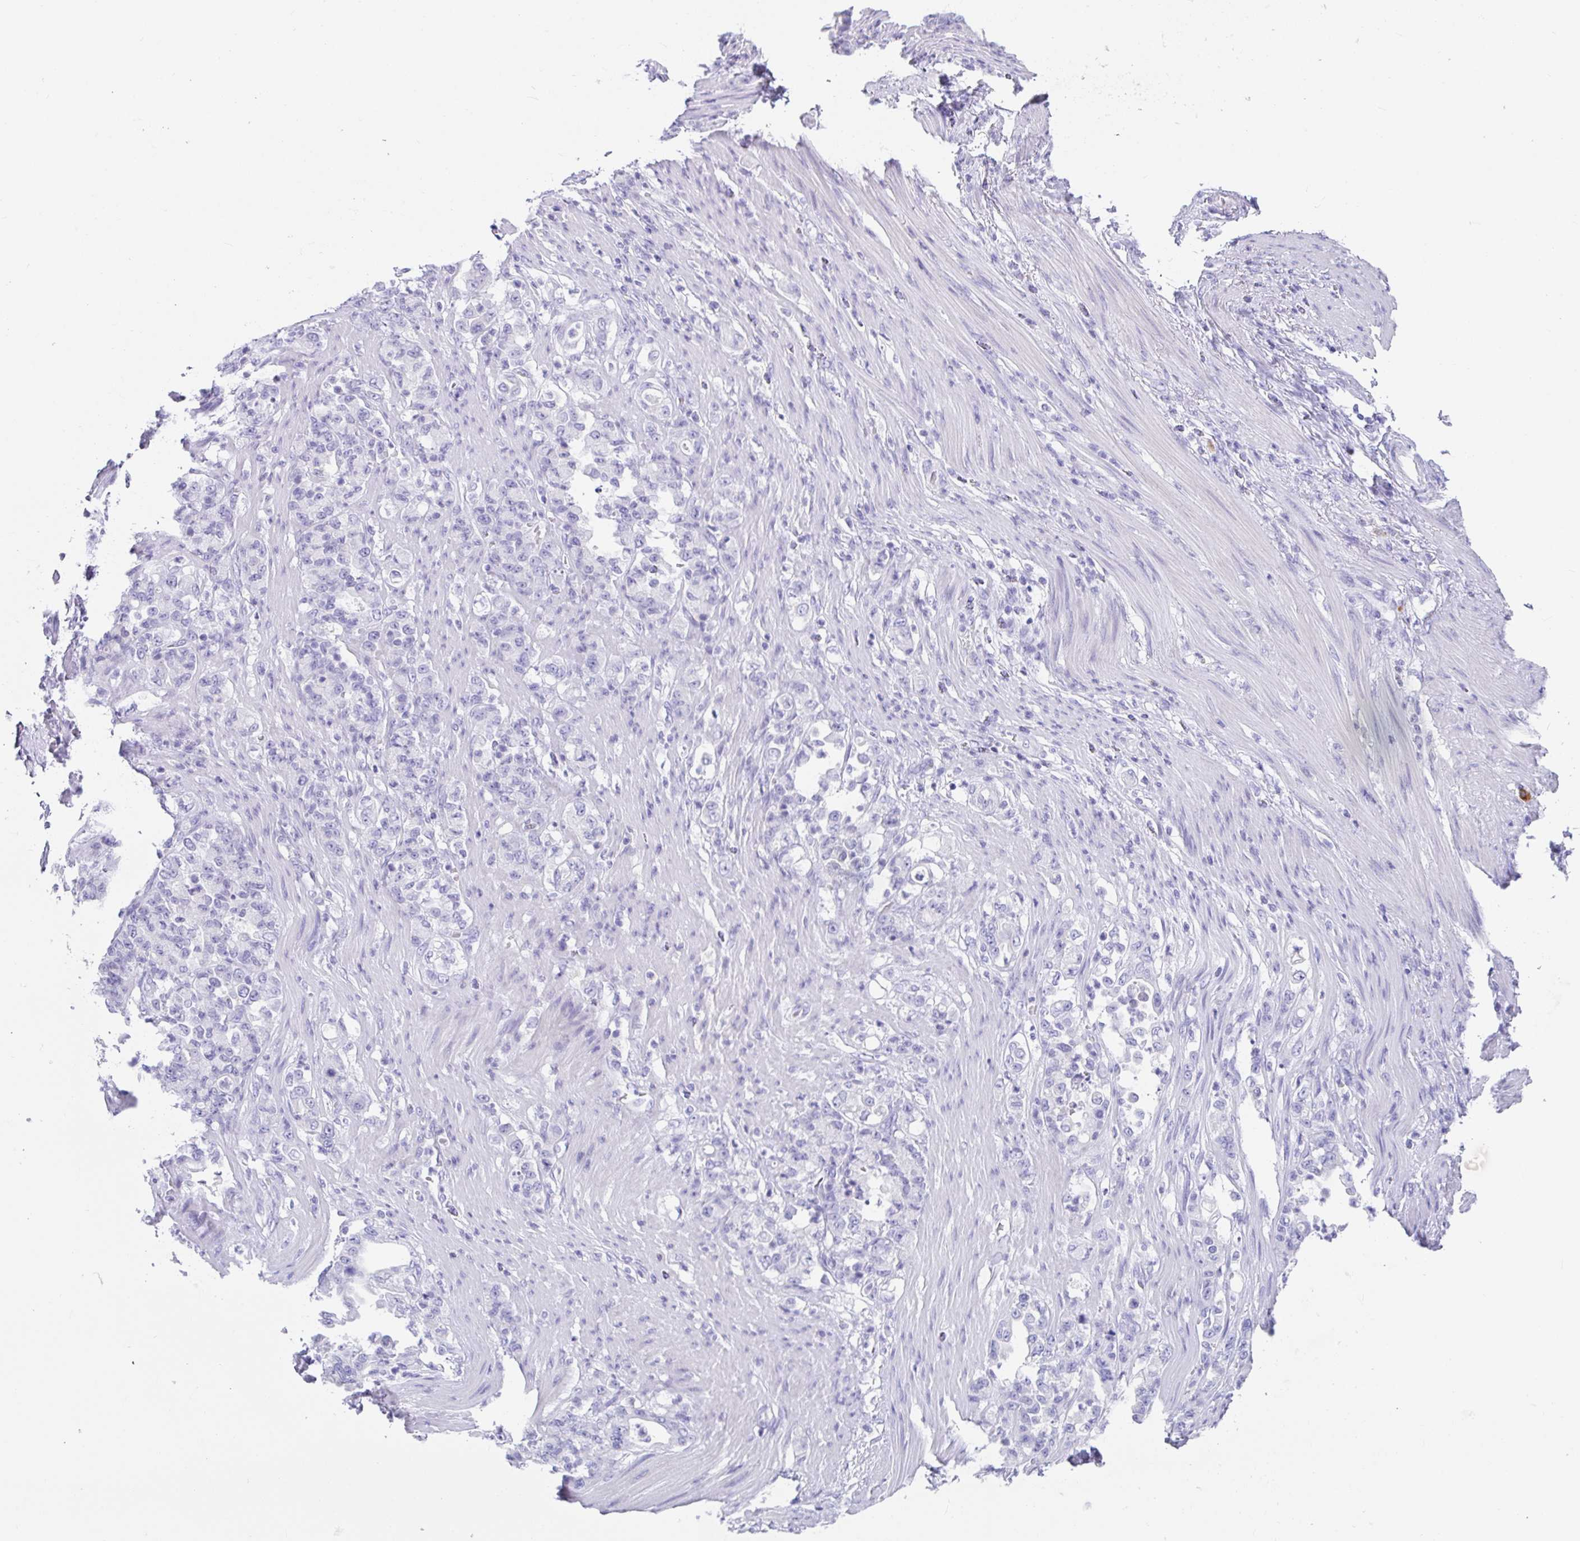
{"staining": {"intensity": "negative", "quantity": "none", "location": "none"}, "tissue": "stomach cancer", "cell_type": "Tumor cells", "image_type": "cancer", "snomed": [{"axis": "morphology", "description": "Normal tissue, NOS"}, {"axis": "morphology", "description": "Adenocarcinoma, NOS"}, {"axis": "topography", "description": "Stomach"}], "caption": "Immunohistochemical staining of human stomach adenocarcinoma demonstrates no significant expression in tumor cells.", "gene": "PLA2G1B", "patient": {"sex": "female", "age": 79}}